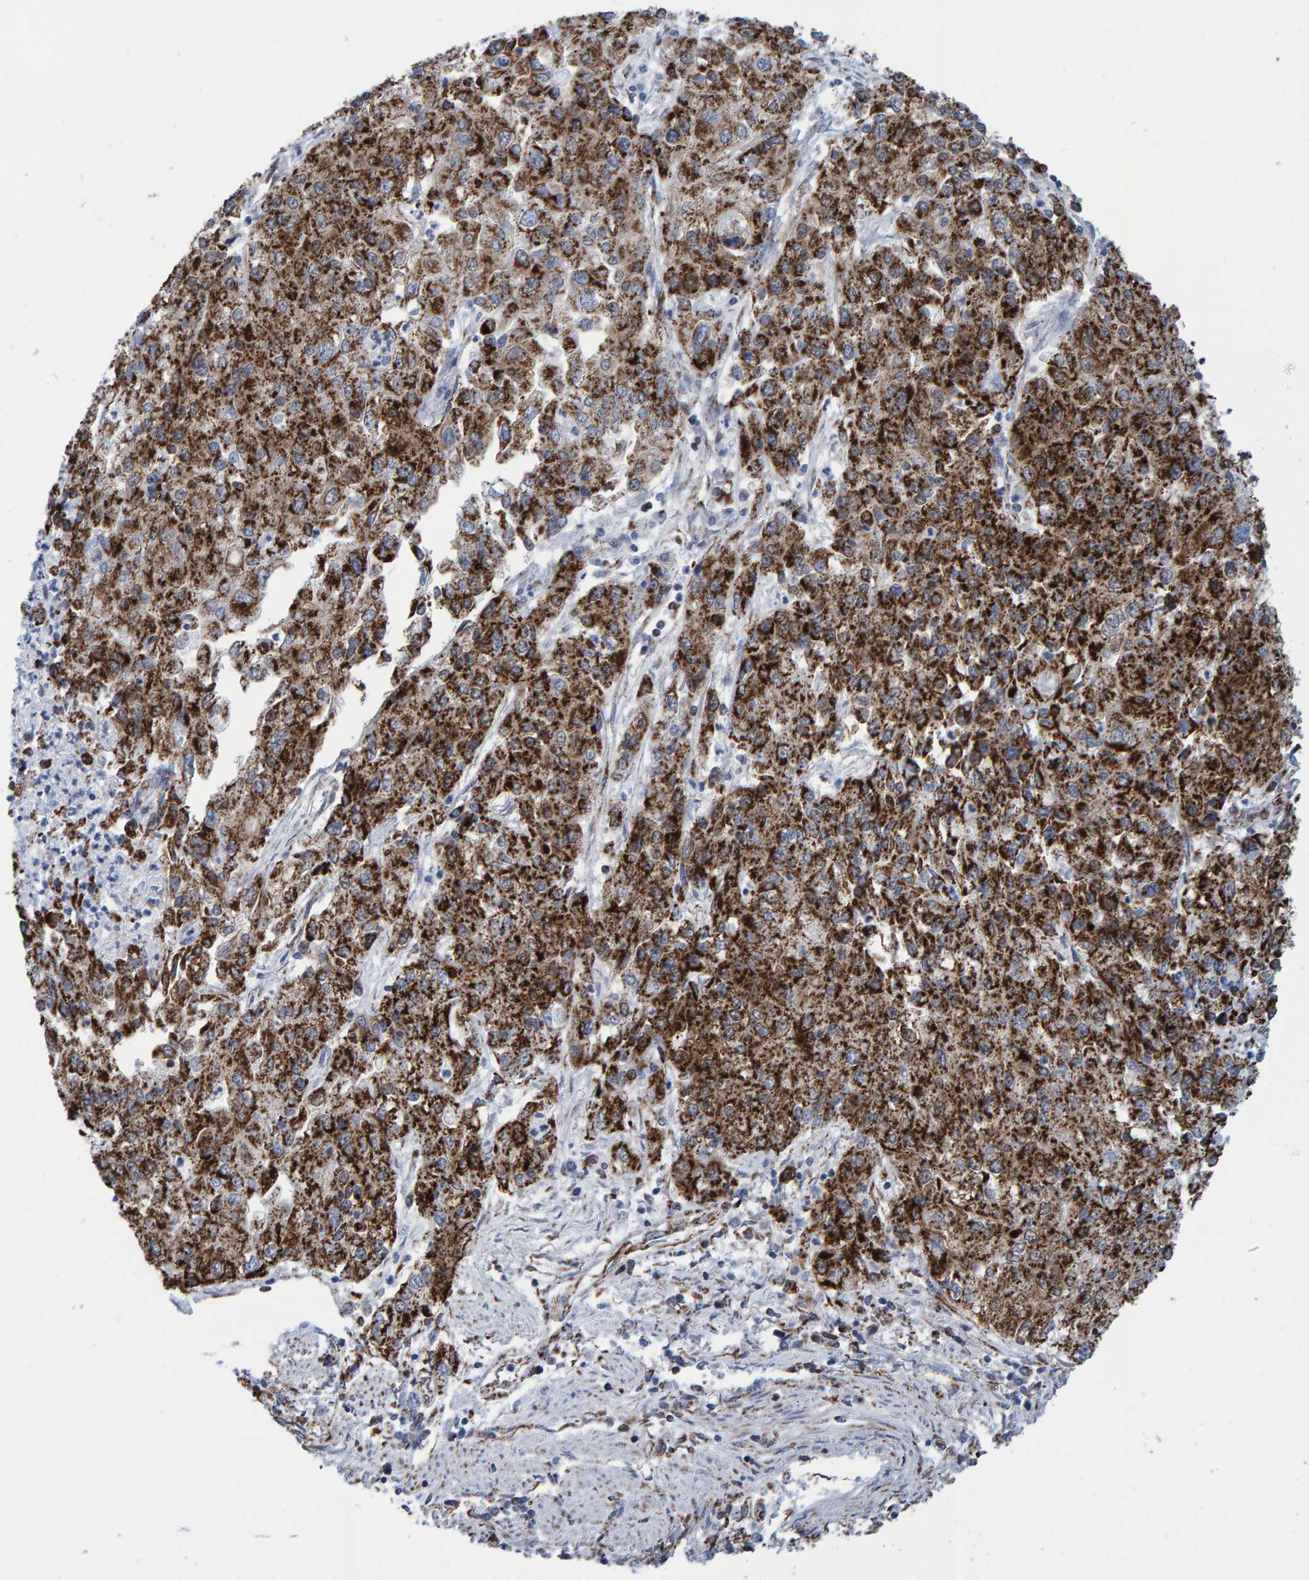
{"staining": {"intensity": "strong", "quantity": ">75%", "location": "cytoplasmic/membranous"}, "tissue": "endometrial cancer", "cell_type": "Tumor cells", "image_type": "cancer", "snomed": [{"axis": "morphology", "description": "Adenocarcinoma, NOS"}, {"axis": "topography", "description": "Endometrium"}], "caption": "Immunohistochemistry staining of endometrial cancer (adenocarcinoma), which reveals high levels of strong cytoplasmic/membranous expression in approximately >75% of tumor cells indicating strong cytoplasmic/membranous protein staining. The staining was performed using DAB (brown) for protein detection and nuclei were counterstained in hematoxylin (blue).", "gene": "ENSG00000262660", "patient": {"sex": "female", "age": 49}}